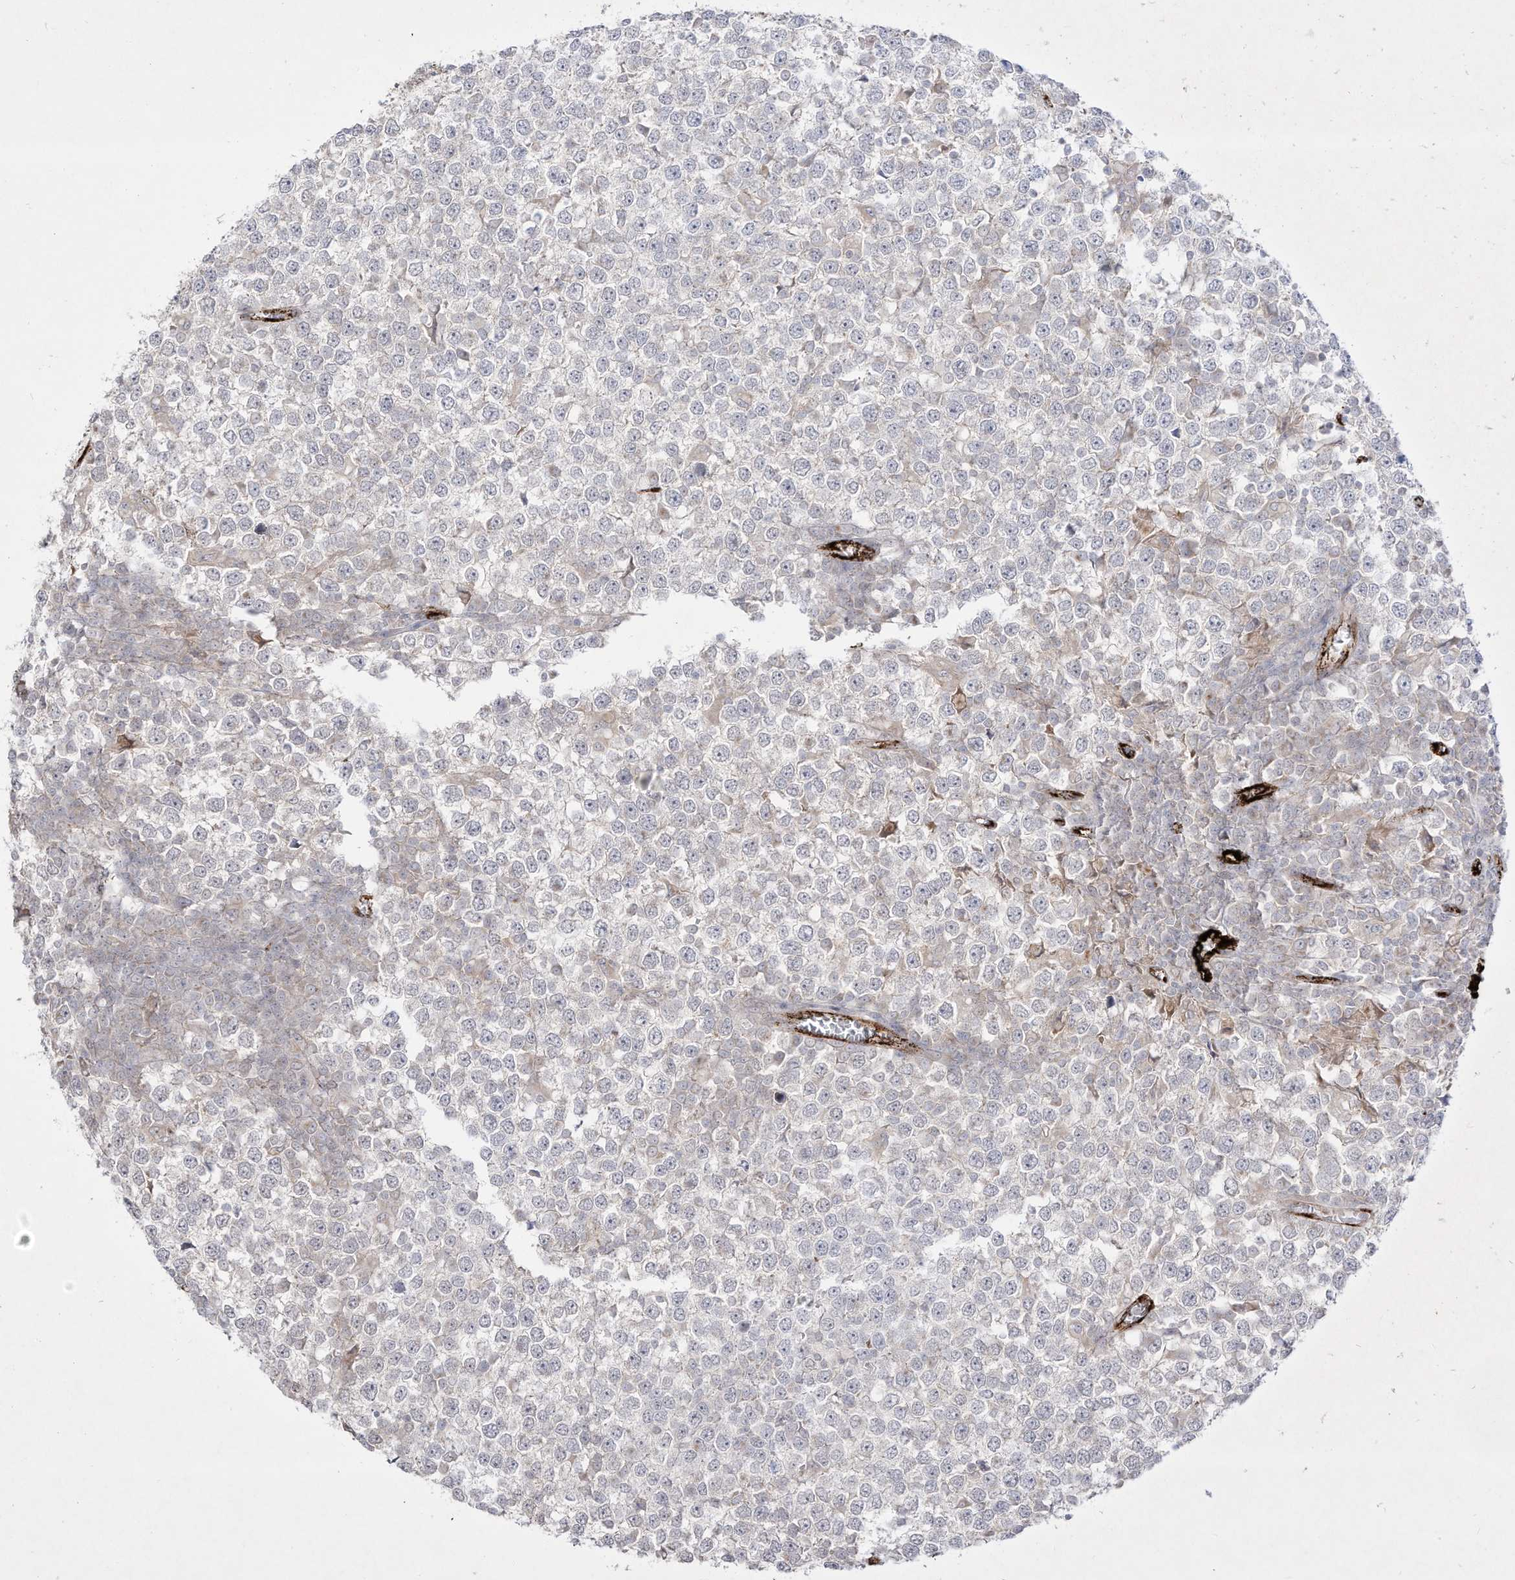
{"staining": {"intensity": "negative", "quantity": "none", "location": "none"}, "tissue": "testis cancer", "cell_type": "Tumor cells", "image_type": "cancer", "snomed": [{"axis": "morphology", "description": "Seminoma, NOS"}, {"axis": "topography", "description": "Testis"}], "caption": "High power microscopy histopathology image of an IHC image of testis cancer, revealing no significant expression in tumor cells.", "gene": "ZGRF1", "patient": {"sex": "male", "age": 65}}